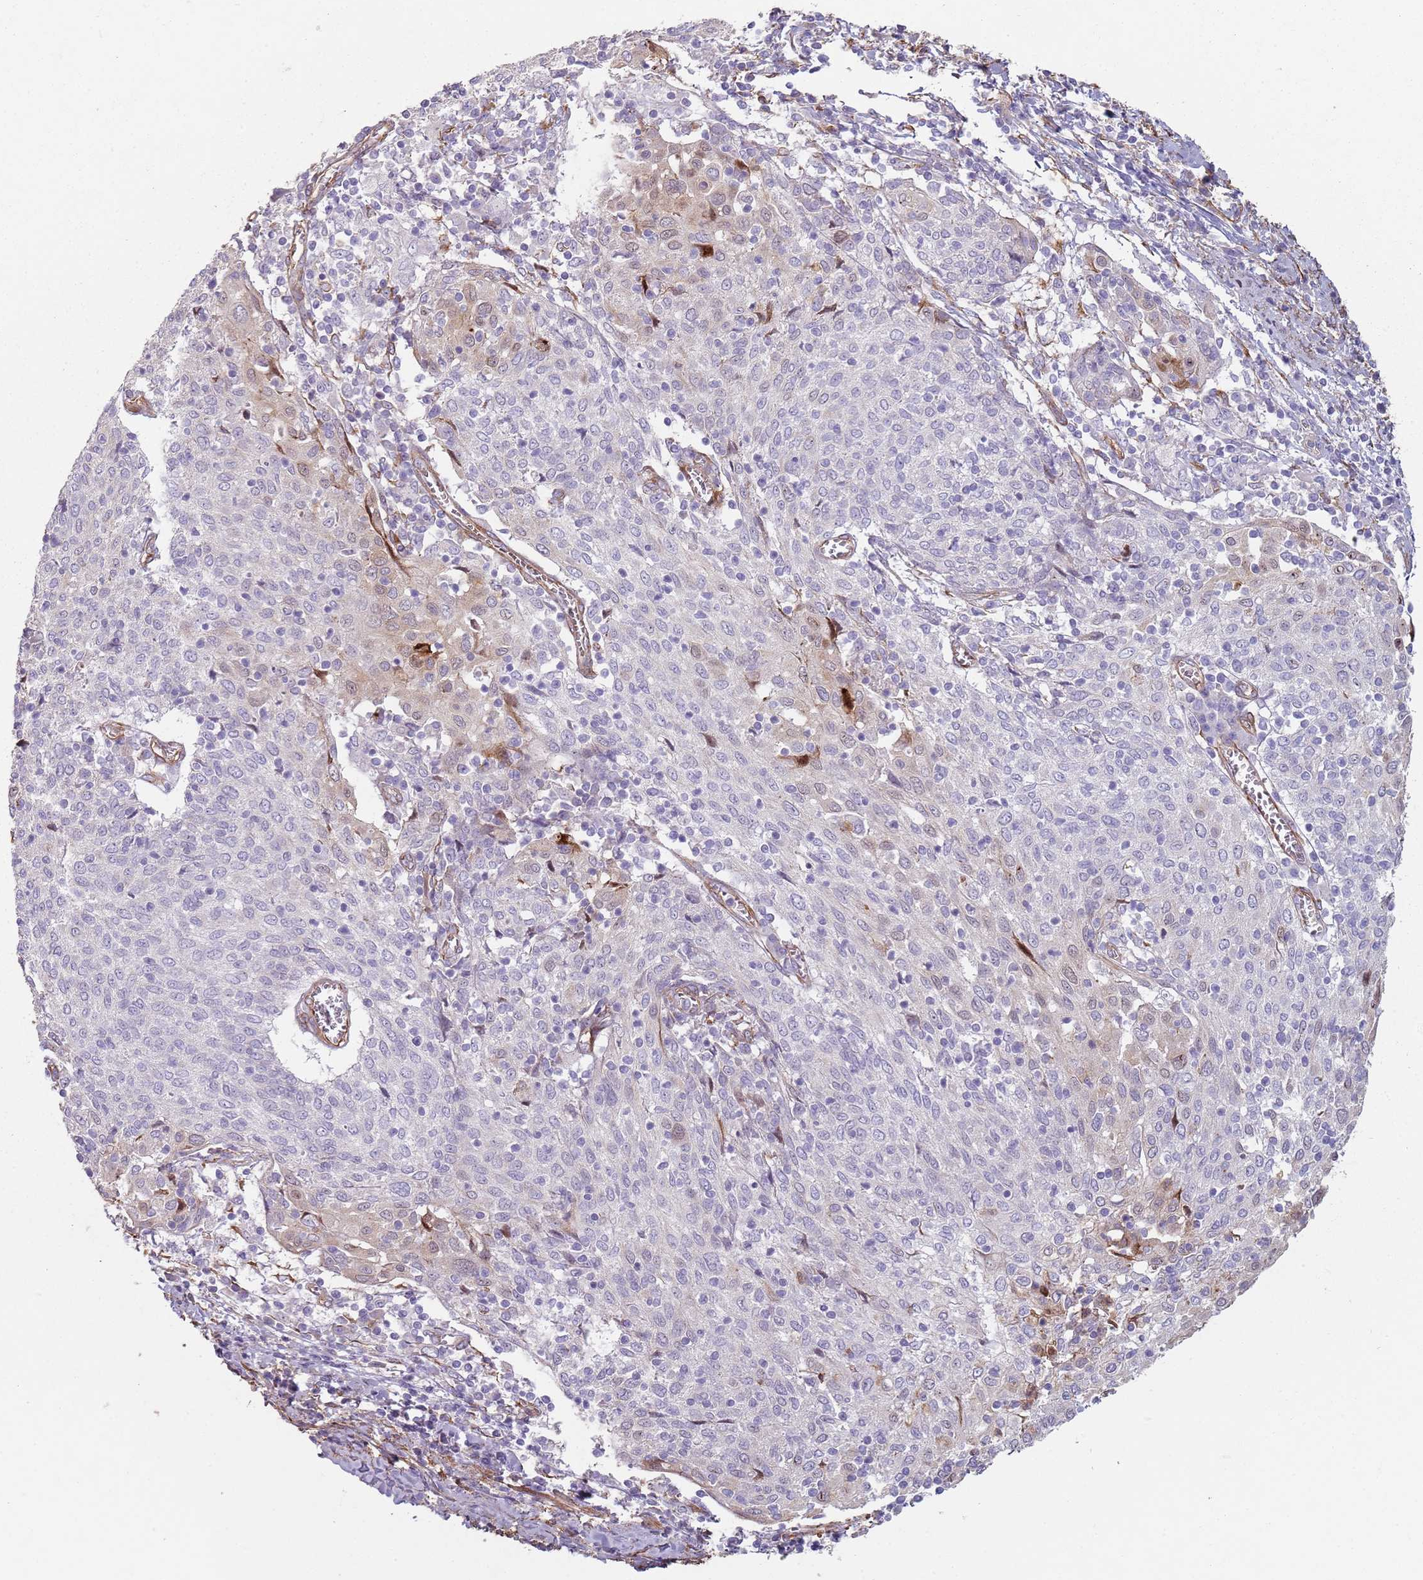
{"staining": {"intensity": "negative", "quantity": "none", "location": "none"}, "tissue": "cervical cancer", "cell_type": "Tumor cells", "image_type": "cancer", "snomed": [{"axis": "morphology", "description": "Squamous cell carcinoma, NOS"}, {"axis": "topography", "description": "Cervix"}], "caption": "The image displays no staining of tumor cells in cervical cancer.", "gene": "PHLPP2", "patient": {"sex": "female", "age": 52}}